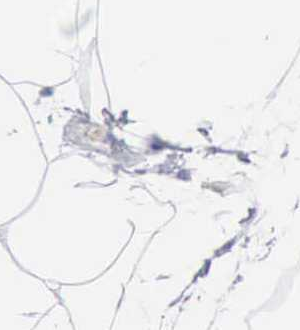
{"staining": {"intensity": "negative", "quantity": "none", "location": "none"}, "tissue": "adipose tissue", "cell_type": "Adipocytes", "image_type": "normal", "snomed": [{"axis": "morphology", "description": "Normal tissue, NOS"}, {"axis": "morphology", "description": "Duct carcinoma"}, {"axis": "topography", "description": "Breast"}, {"axis": "topography", "description": "Adipose tissue"}], "caption": "Protein analysis of unremarkable adipose tissue exhibits no significant positivity in adipocytes.", "gene": "CMA1", "patient": {"sex": "female", "age": 37}}